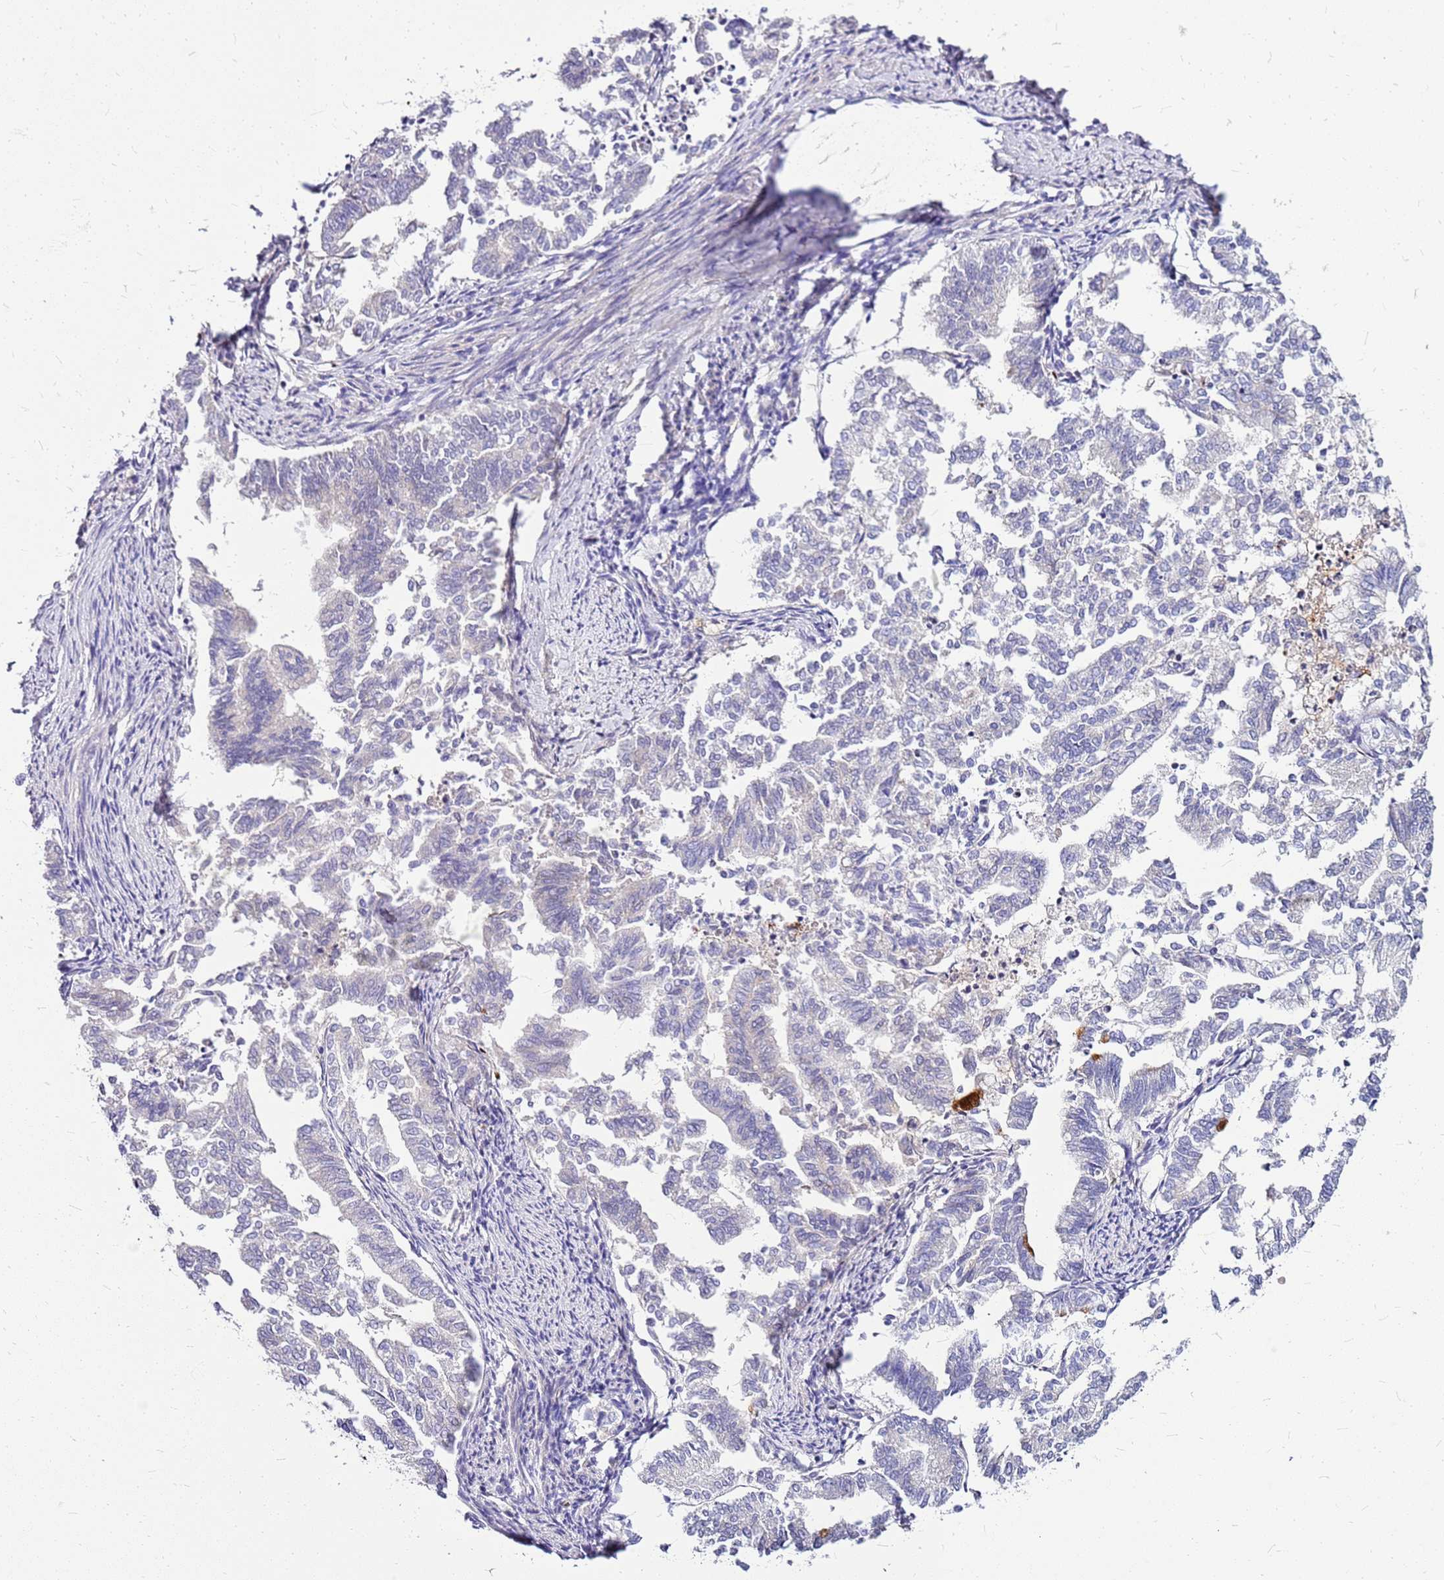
{"staining": {"intensity": "negative", "quantity": "none", "location": "none"}, "tissue": "endometrial cancer", "cell_type": "Tumor cells", "image_type": "cancer", "snomed": [{"axis": "morphology", "description": "Adenocarcinoma, NOS"}, {"axis": "topography", "description": "Endometrium"}], "caption": "This is a histopathology image of IHC staining of adenocarcinoma (endometrial), which shows no staining in tumor cells.", "gene": "DCDC2B", "patient": {"sex": "female", "age": 79}}